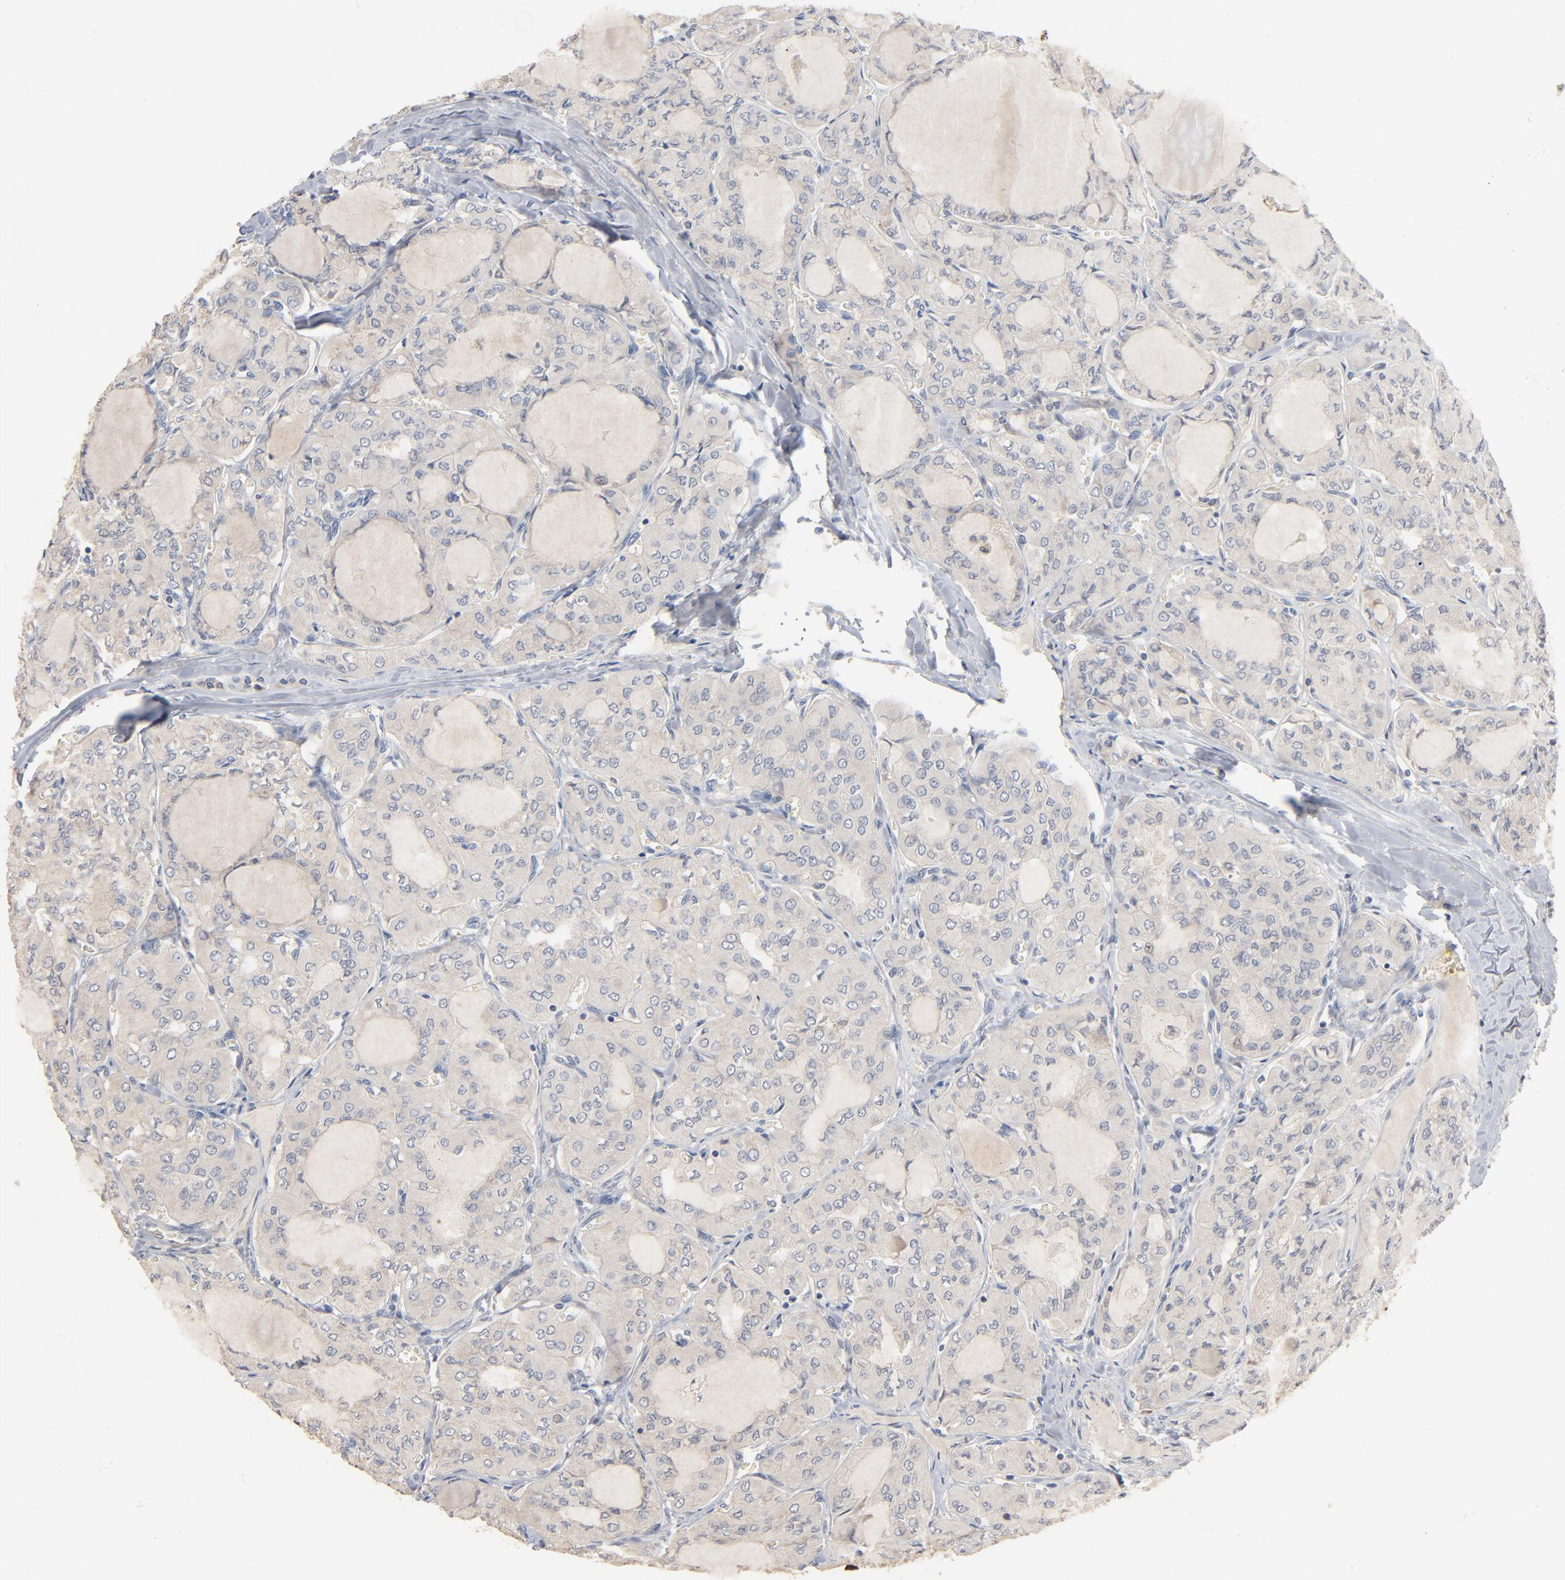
{"staining": {"intensity": "negative", "quantity": "none", "location": "none"}, "tissue": "thyroid cancer", "cell_type": "Tumor cells", "image_type": "cancer", "snomed": [{"axis": "morphology", "description": "Papillary adenocarcinoma, NOS"}, {"axis": "topography", "description": "Thyroid gland"}], "caption": "Tumor cells show no significant protein staining in thyroid papillary adenocarcinoma.", "gene": "ZDHHC8", "patient": {"sex": "male", "age": 20}}